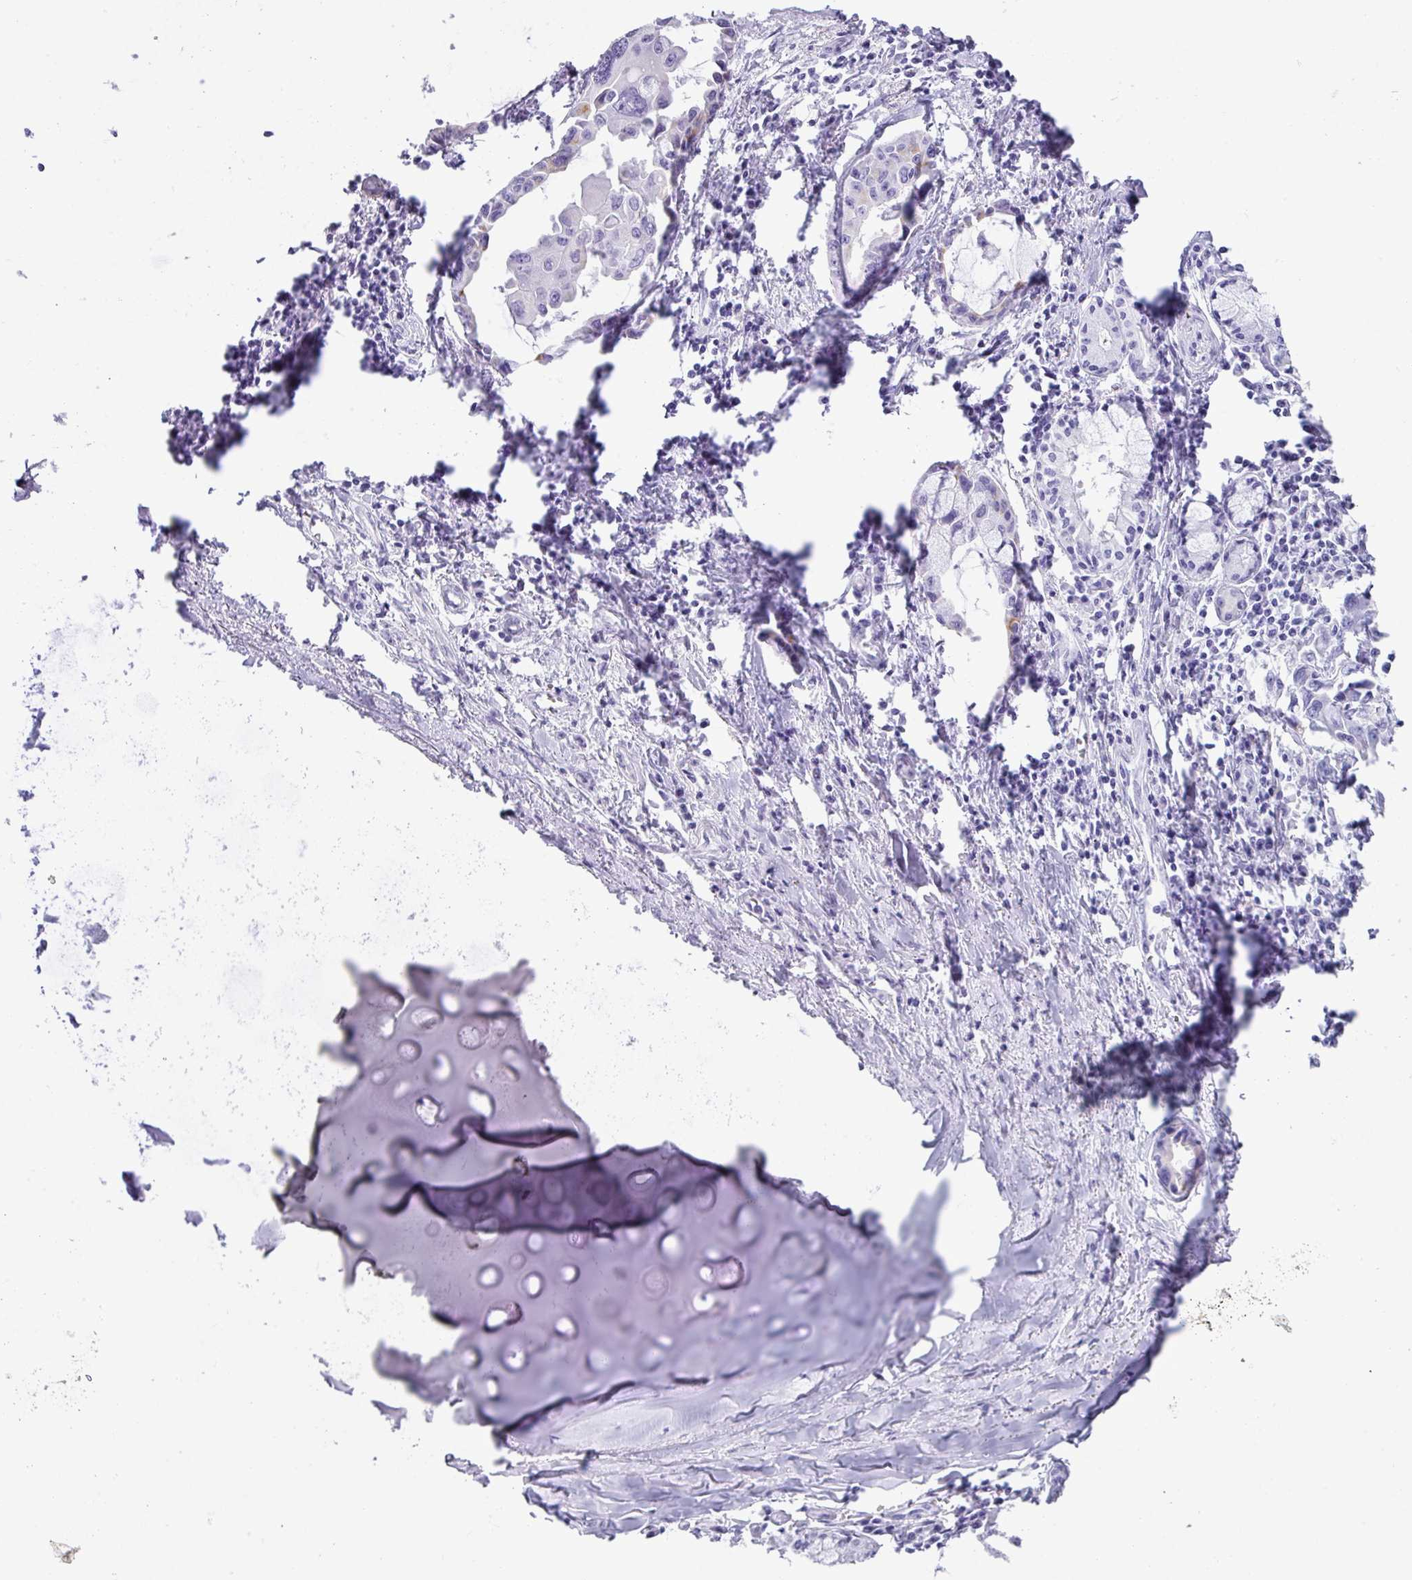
{"staining": {"intensity": "negative", "quantity": "none", "location": "none"}, "tissue": "lung cancer", "cell_type": "Tumor cells", "image_type": "cancer", "snomed": [{"axis": "morphology", "description": "Adenocarcinoma, NOS"}, {"axis": "topography", "description": "Lung"}], "caption": "Tumor cells are negative for protein expression in human lung adenocarcinoma.", "gene": "NCCRP1", "patient": {"sex": "male", "age": 64}}